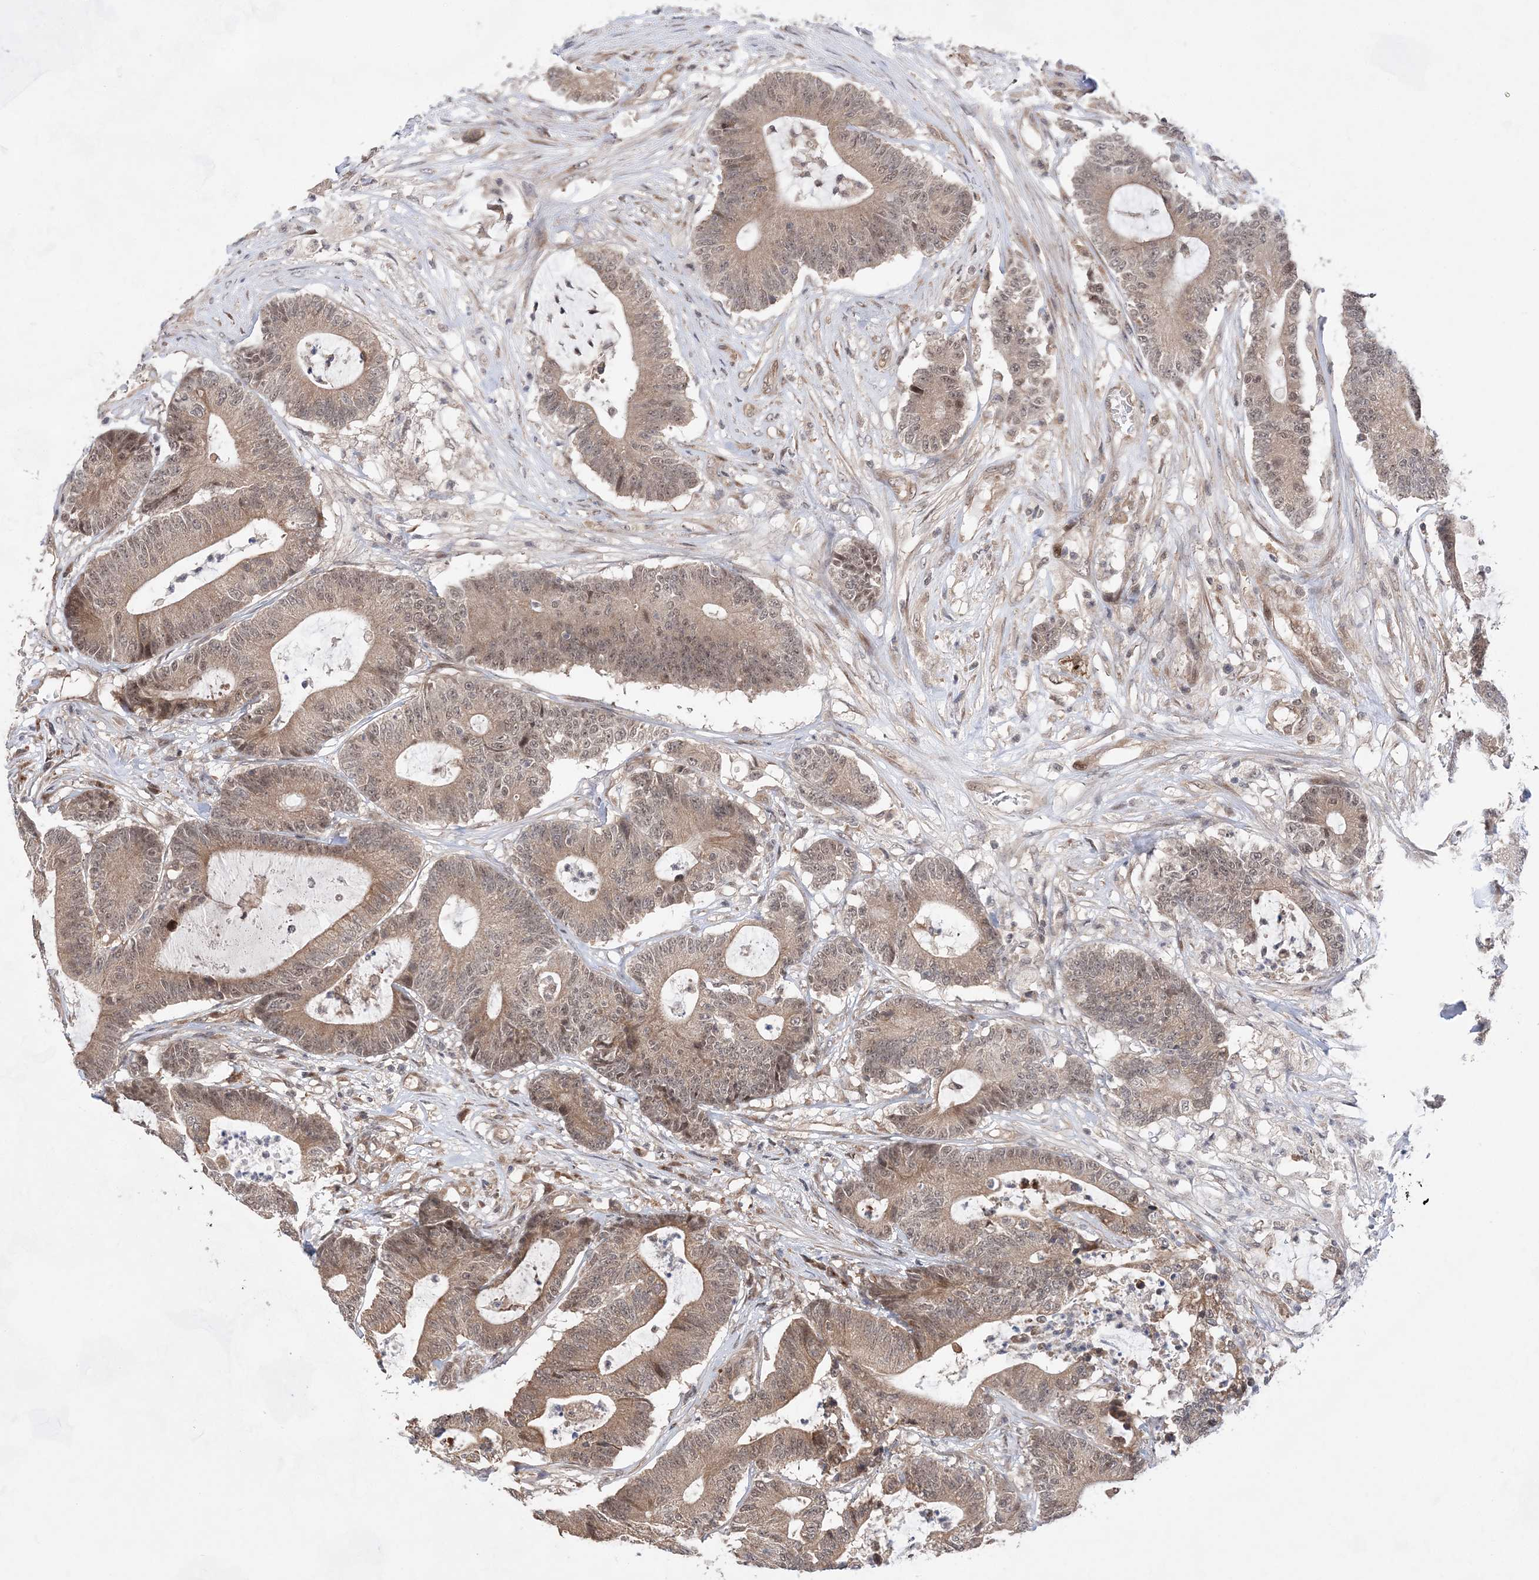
{"staining": {"intensity": "moderate", "quantity": "25%-75%", "location": "cytoplasmic/membranous,nuclear"}, "tissue": "colorectal cancer", "cell_type": "Tumor cells", "image_type": "cancer", "snomed": [{"axis": "morphology", "description": "Adenocarcinoma, NOS"}, {"axis": "topography", "description": "Colon"}], "caption": "Adenocarcinoma (colorectal) tissue exhibits moderate cytoplasmic/membranous and nuclear positivity in about 25%-75% of tumor cells Ihc stains the protein in brown and the nuclei are stained blue.", "gene": "ANAPC15", "patient": {"sex": "female", "age": 84}}